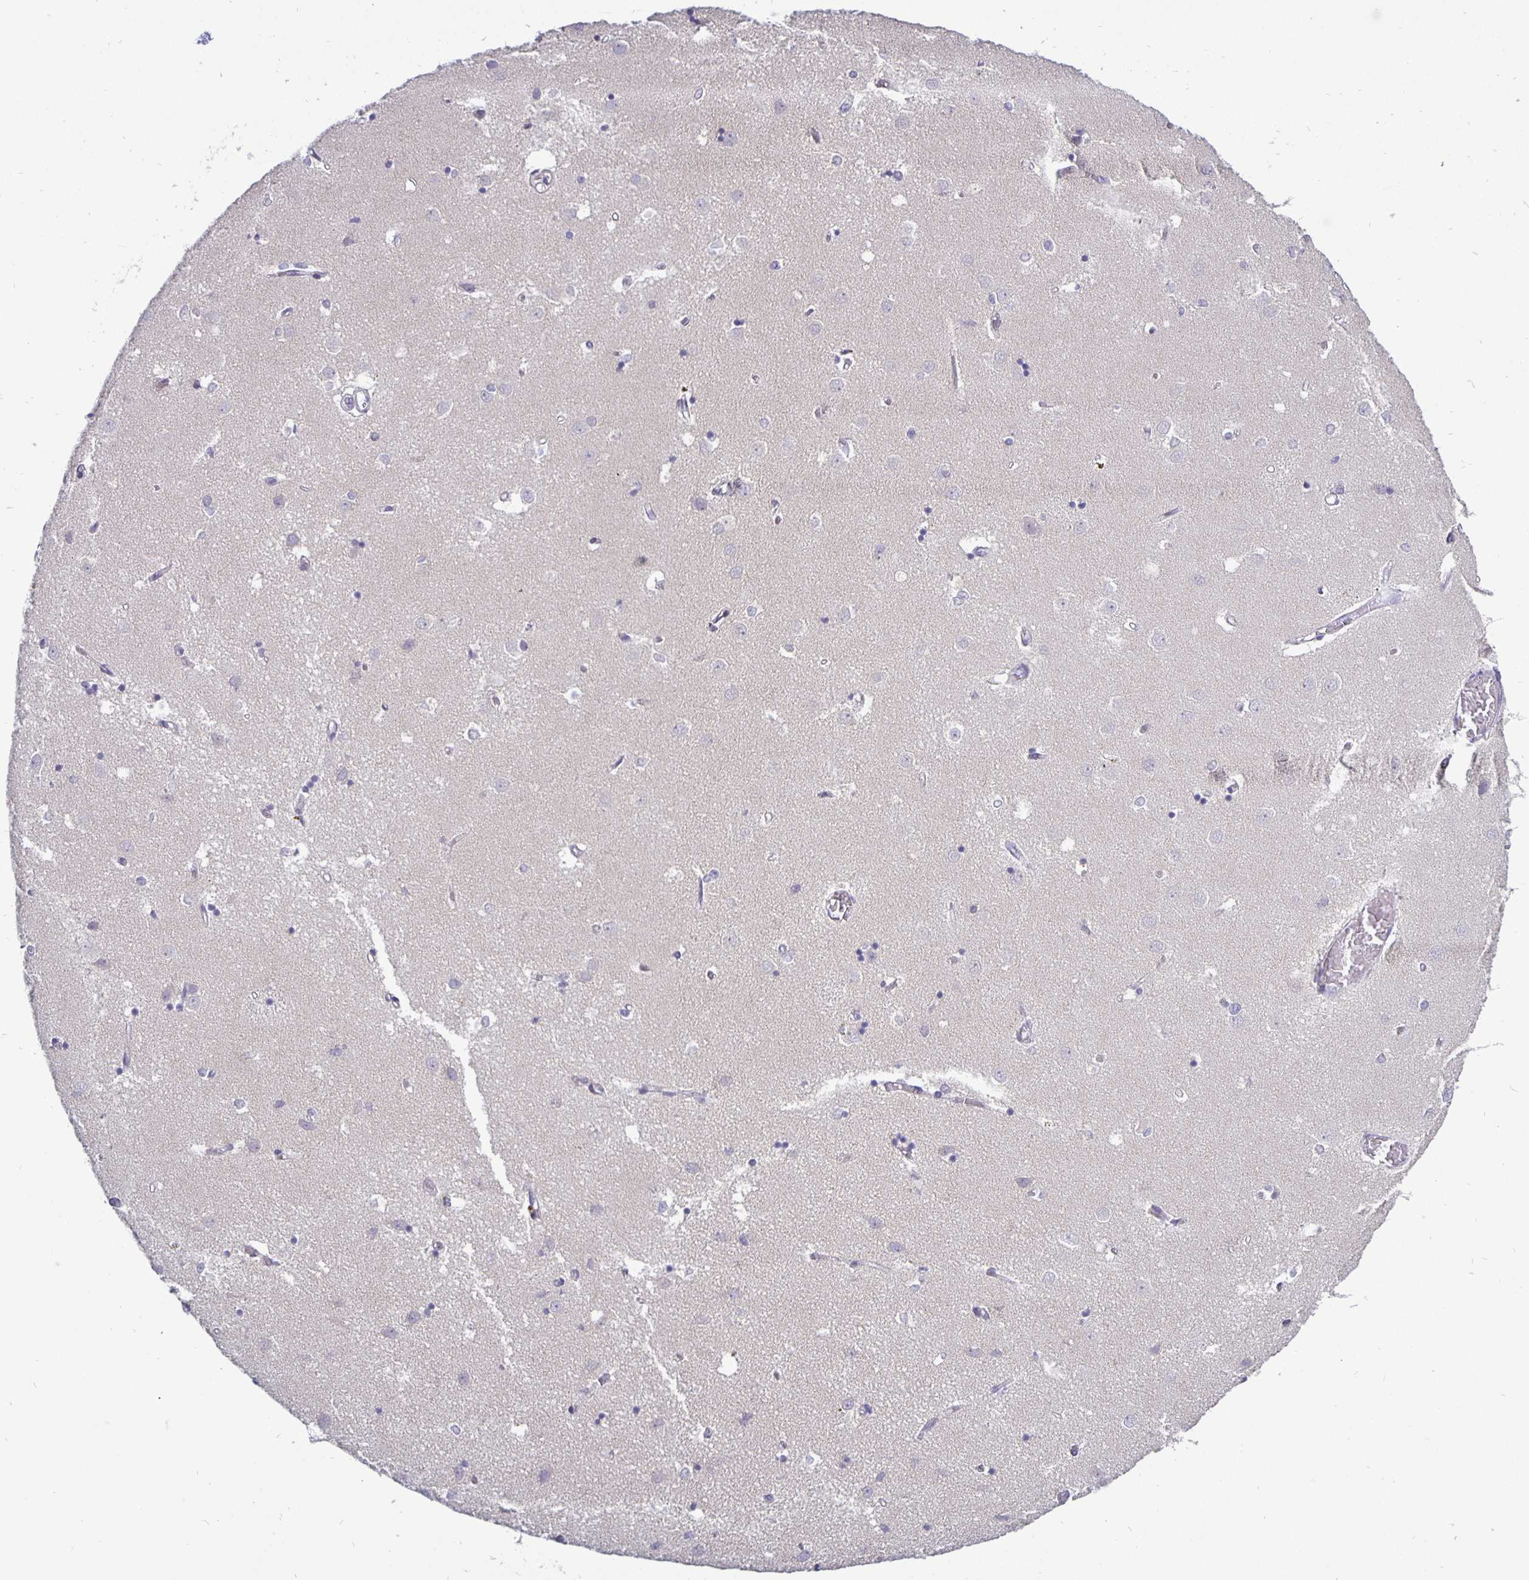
{"staining": {"intensity": "negative", "quantity": "none", "location": "none"}, "tissue": "caudate", "cell_type": "Glial cells", "image_type": "normal", "snomed": [{"axis": "morphology", "description": "Normal tissue, NOS"}, {"axis": "topography", "description": "Lateral ventricle wall"}], "caption": "IHC of normal caudate displays no positivity in glial cells. (DAB IHC, high magnification).", "gene": "ERBB2", "patient": {"sex": "male", "age": 54}}